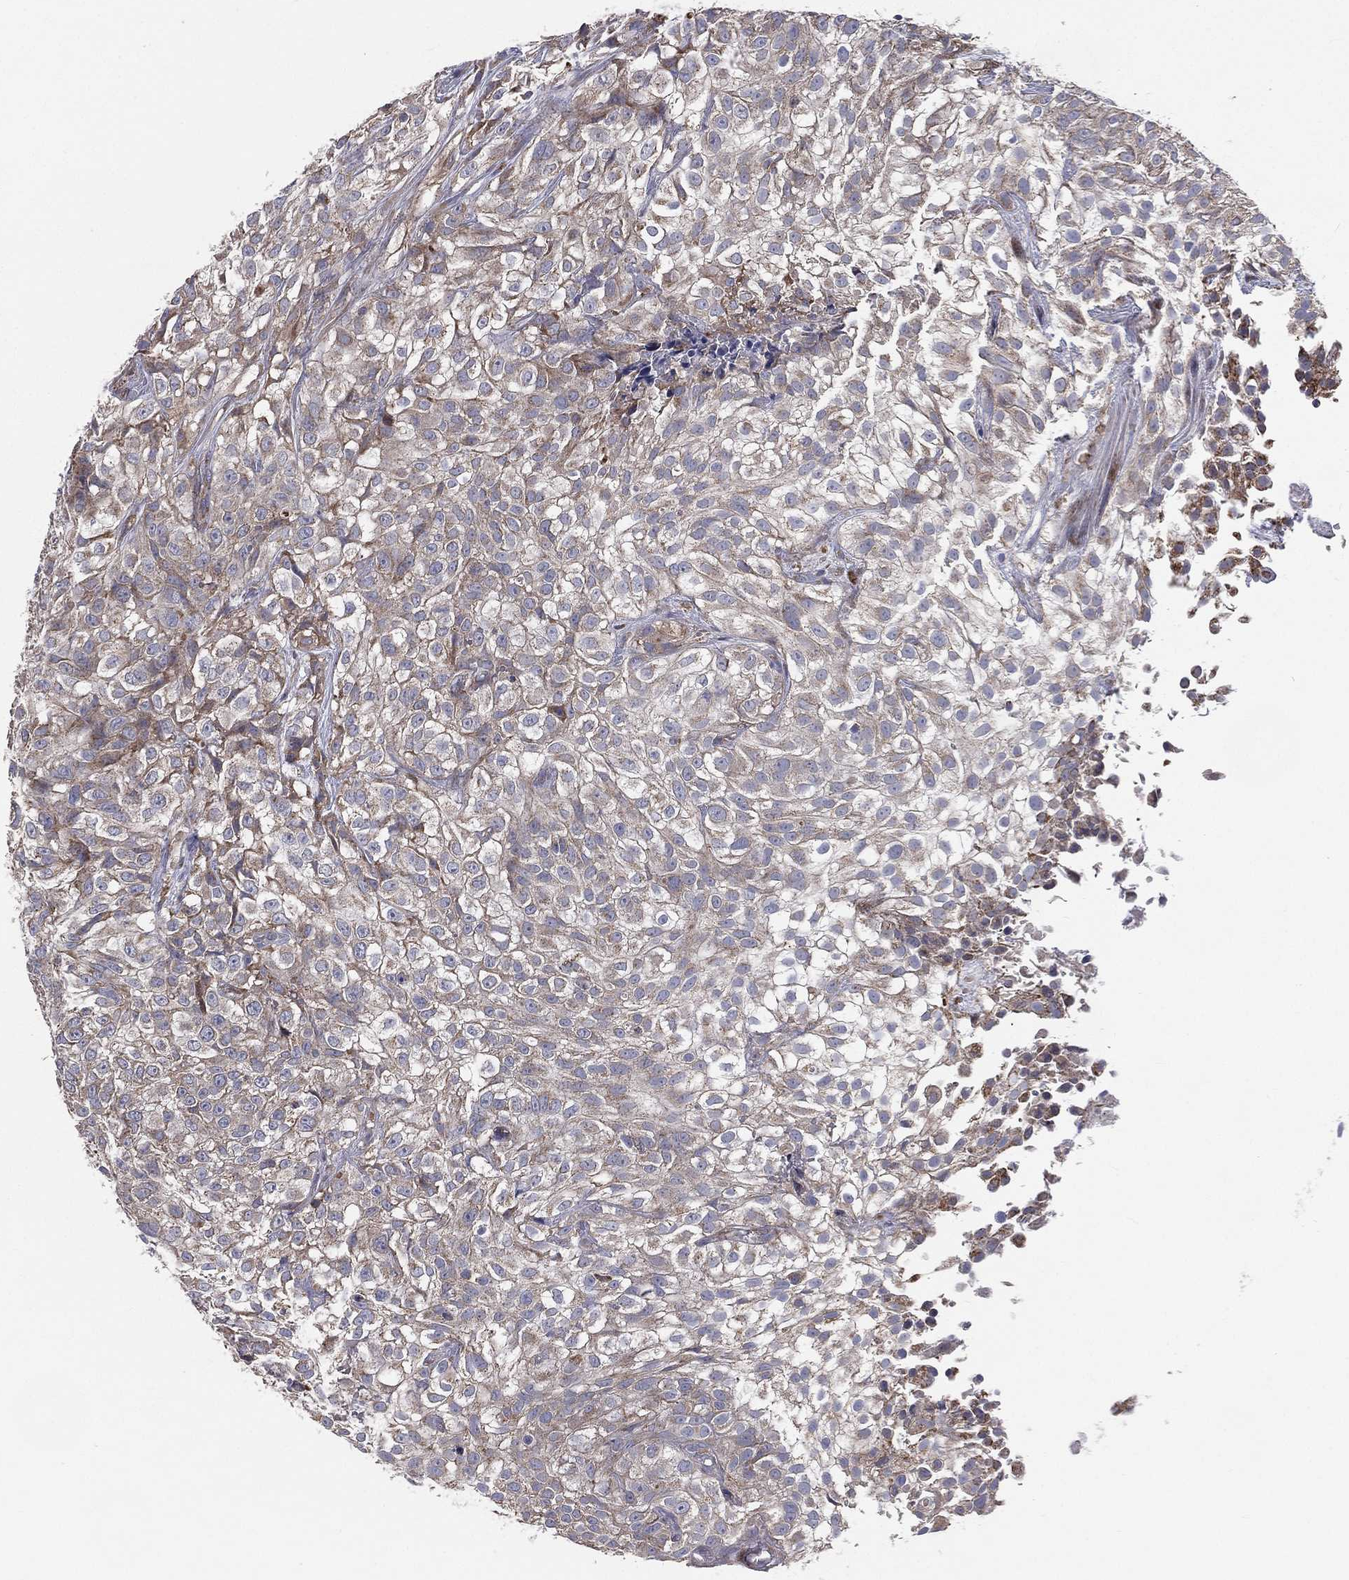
{"staining": {"intensity": "moderate", "quantity": "<25%", "location": "cytoplasmic/membranous"}, "tissue": "urothelial cancer", "cell_type": "Tumor cells", "image_type": "cancer", "snomed": [{"axis": "morphology", "description": "Urothelial carcinoma, High grade"}, {"axis": "topography", "description": "Urinary bladder"}], "caption": "DAB immunohistochemical staining of human urothelial cancer displays moderate cytoplasmic/membranous protein staining in about <25% of tumor cells. (Brightfield microscopy of DAB IHC at high magnification).", "gene": "GPD1", "patient": {"sex": "male", "age": 56}}